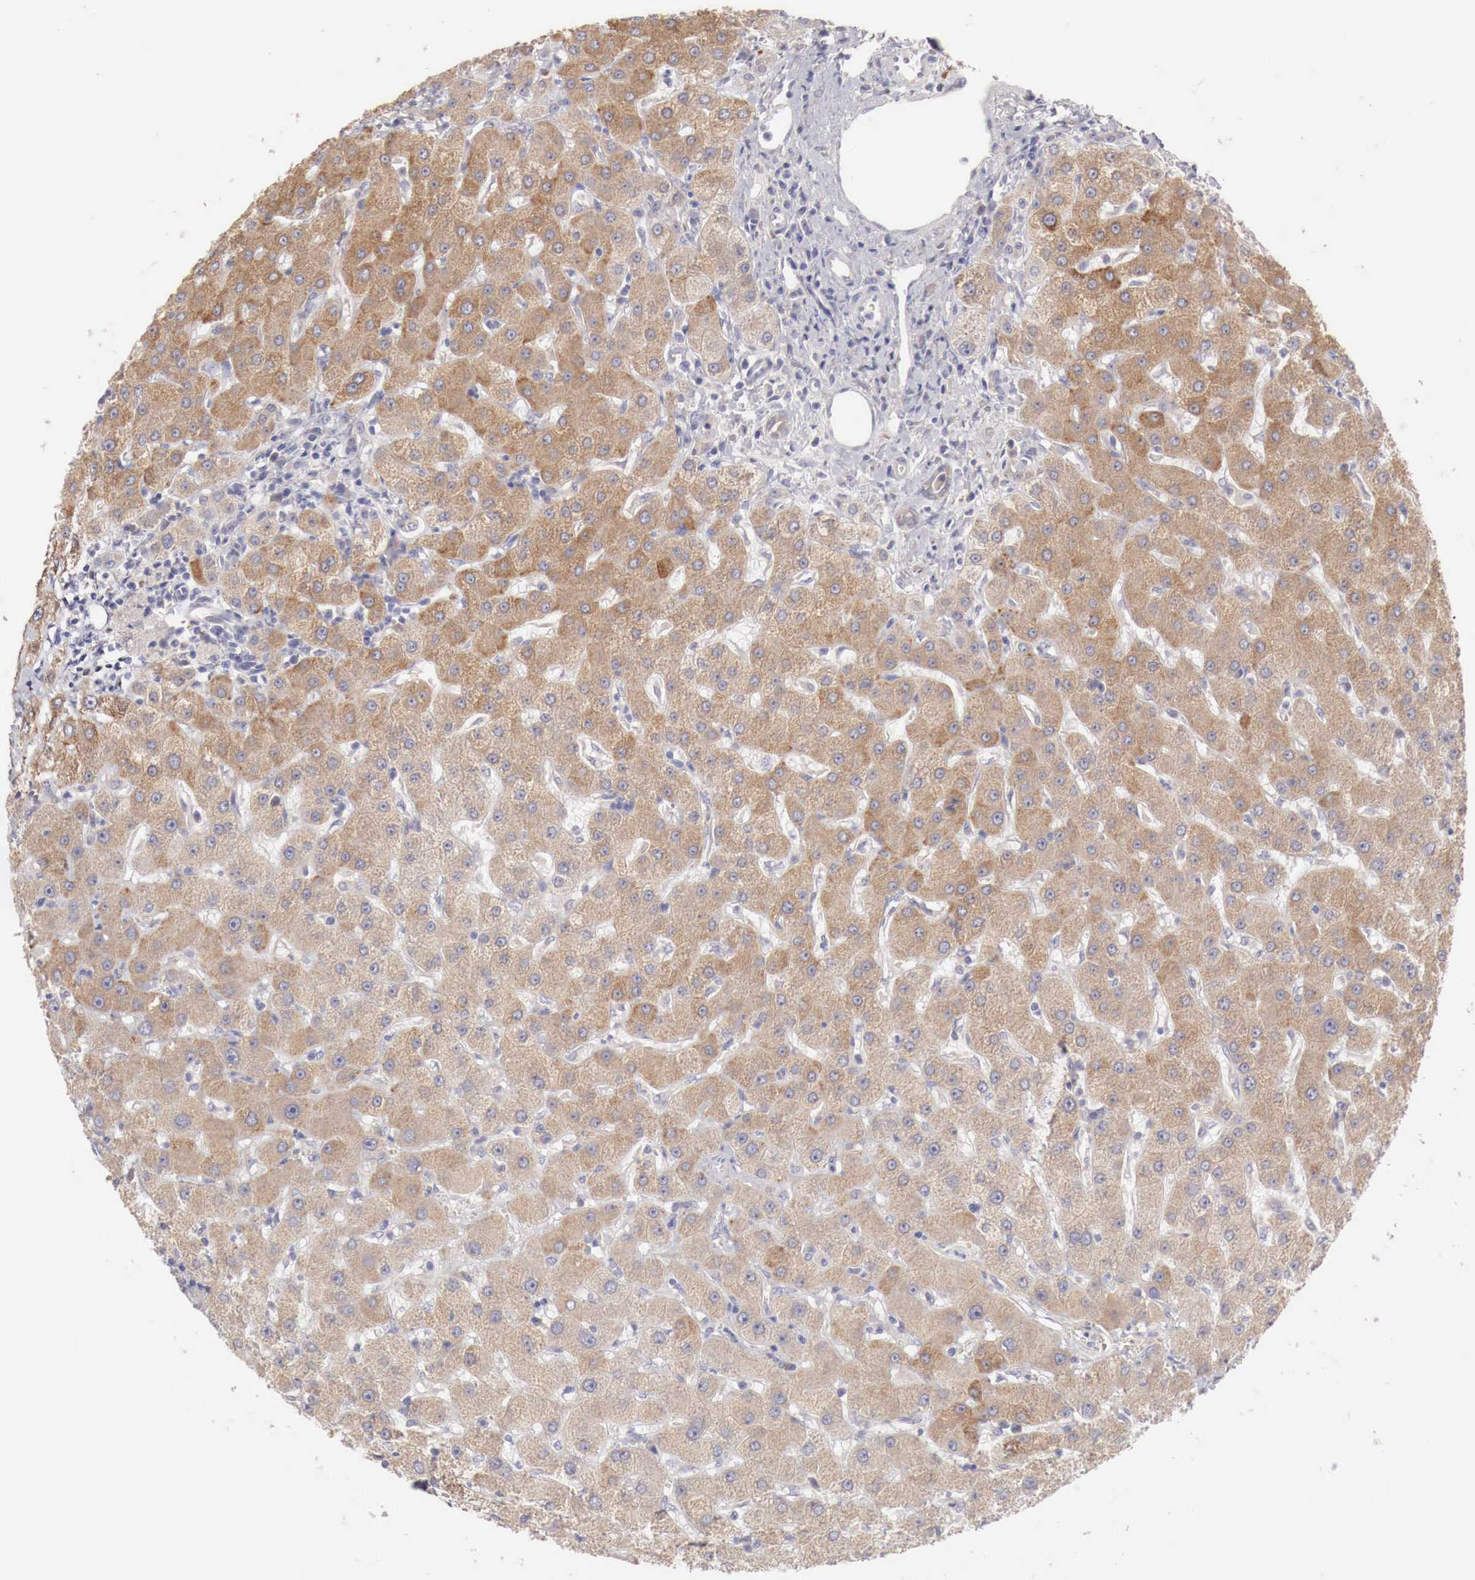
{"staining": {"intensity": "negative", "quantity": "none", "location": "none"}, "tissue": "liver", "cell_type": "Cholangiocytes", "image_type": "normal", "snomed": [{"axis": "morphology", "description": "Normal tissue, NOS"}, {"axis": "topography", "description": "Liver"}], "caption": "Liver was stained to show a protein in brown. There is no significant positivity in cholangiocytes. (Stains: DAB immunohistochemistry (IHC) with hematoxylin counter stain, Microscopy: brightfield microscopy at high magnification).", "gene": "NSDHL", "patient": {"sex": "female", "age": 79}}